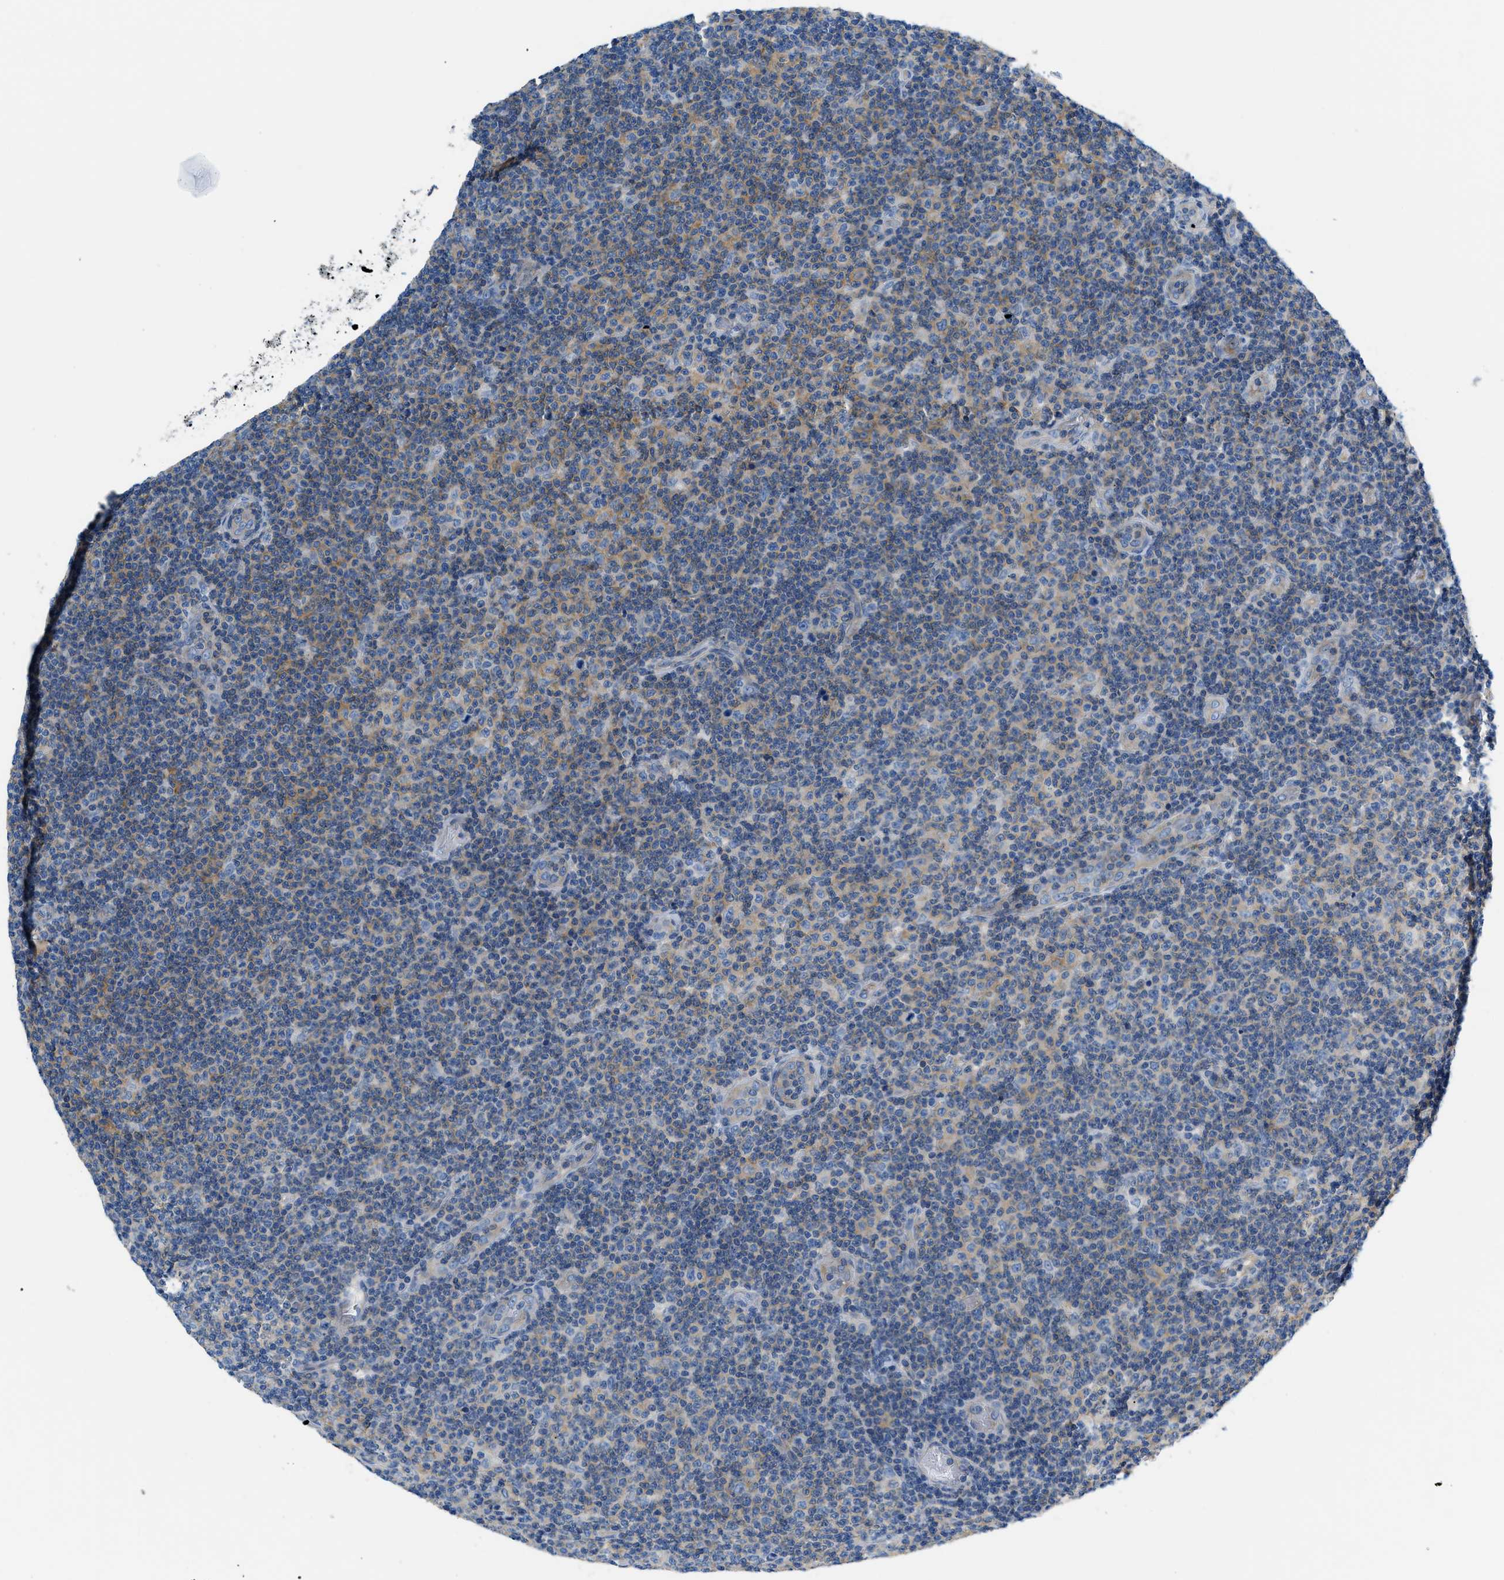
{"staining": {"intensity": "weak", "quantity": "<25%", "location": "cytoplasmic/membranous"}, "tissue": "lymphoma", "cell_type": "Tumor cells", "image_type": "cancer", "snomed": [{"axis": "morphology", "description": "Malignant lymphoma, non-Hodgkin's type, Low grade"}, {"axis": "topography", "description": "Lymph node"}], "caption": "Image shows no significant protein staining in tumor cells of lymphoma.", "gene": "ORAI1", "patient": {"sex": "male", "age": 83}}